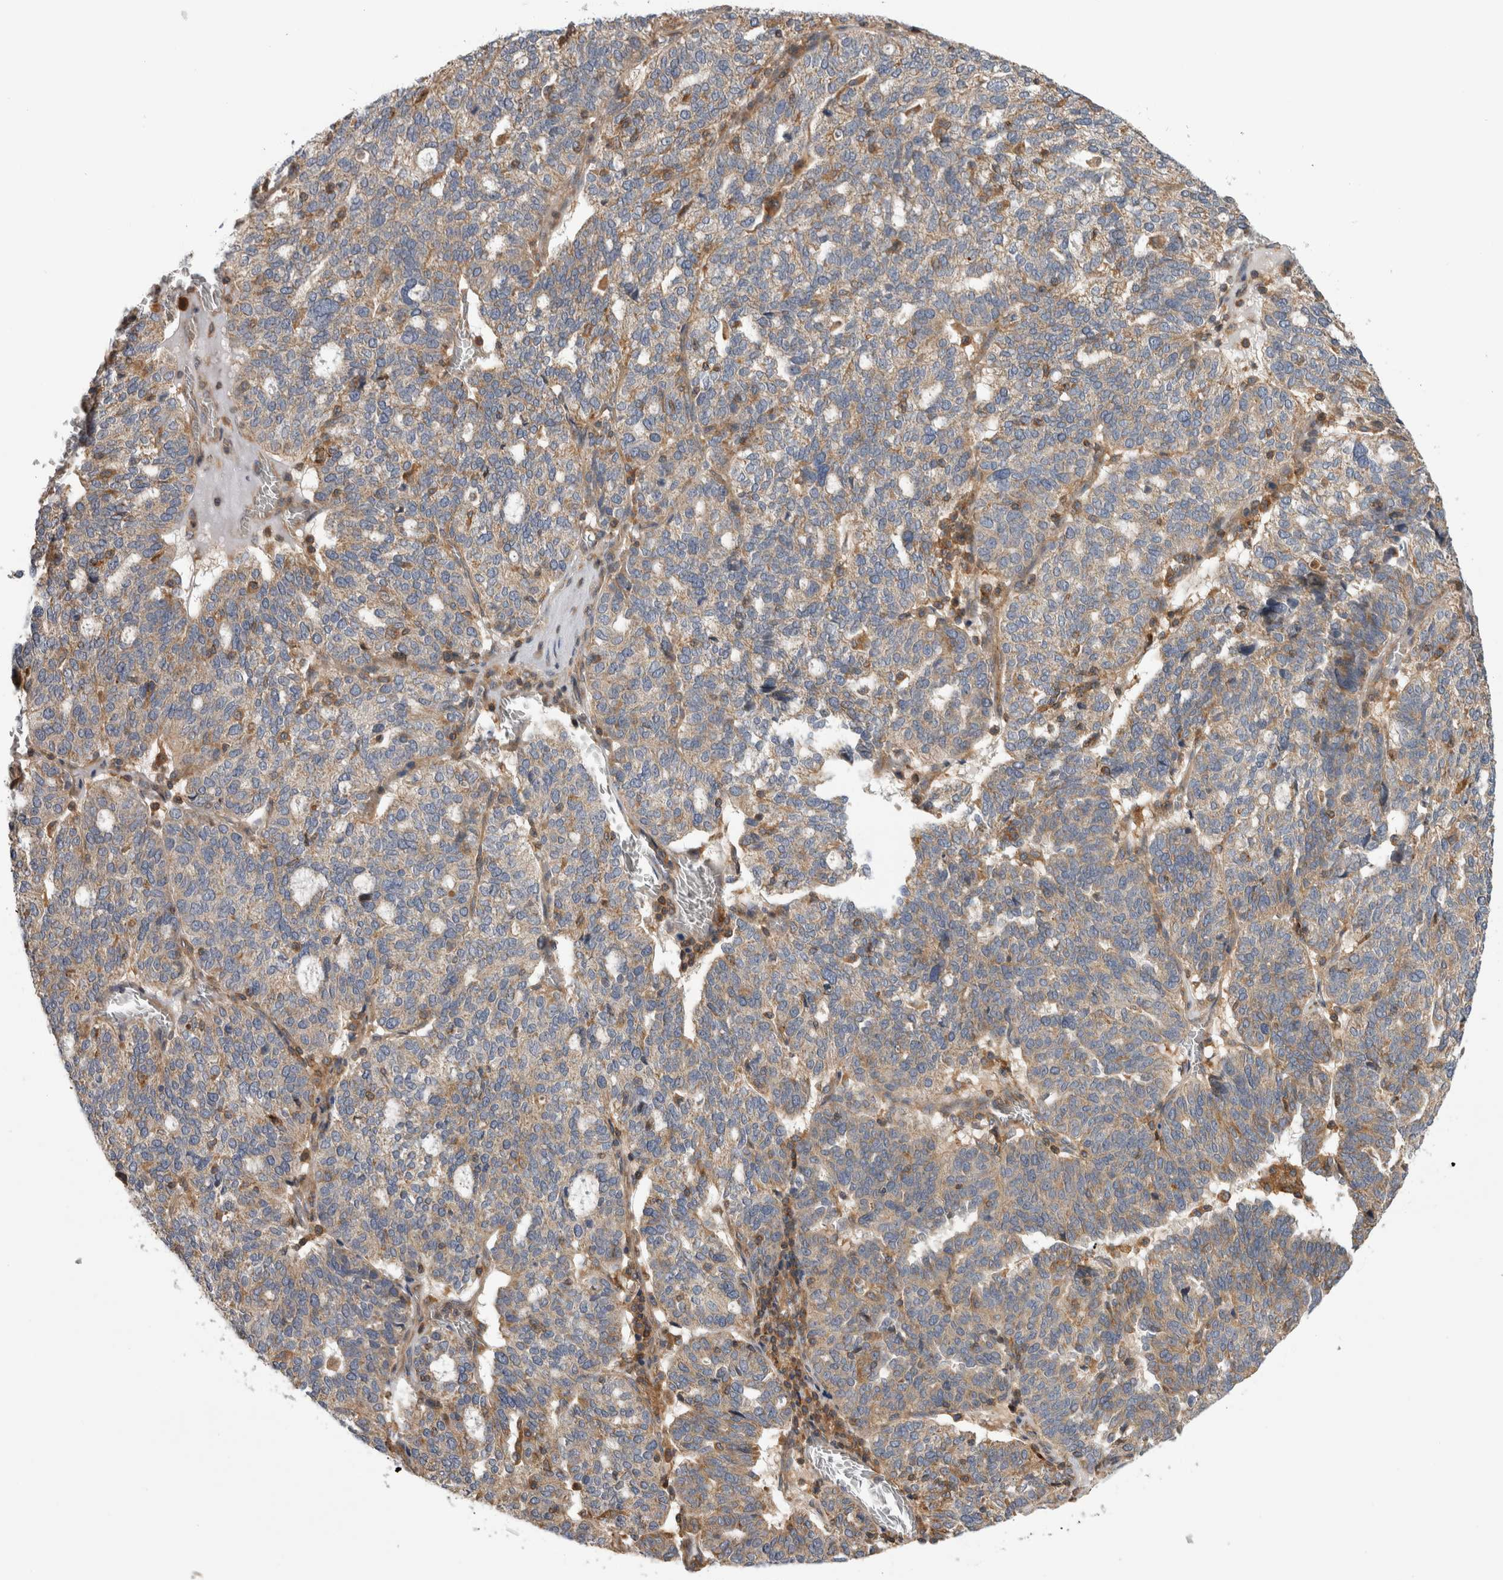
{"staining": {"intensity": "weak", "quantity": "25%-75%", "location": "cytoplasmic/membranous"}, "tissue": "ovarian cancer", "cell_type": "Tumor cells", "image_type": "cancer", "snomed": [{"axis": "morphology", "description": "Cystadenocarcinoma, serous, NOS"}, {"axis": "topography", "description": "Ovary"}], "caption": "Immunohistochemical staining of ovarian cancer displays weak cytoplasmic/membranous protein positivity in approximately 25%-75% of tumor cells.", "gene": "GRIK2", "patient": {"sex": "female", "age": 59}}